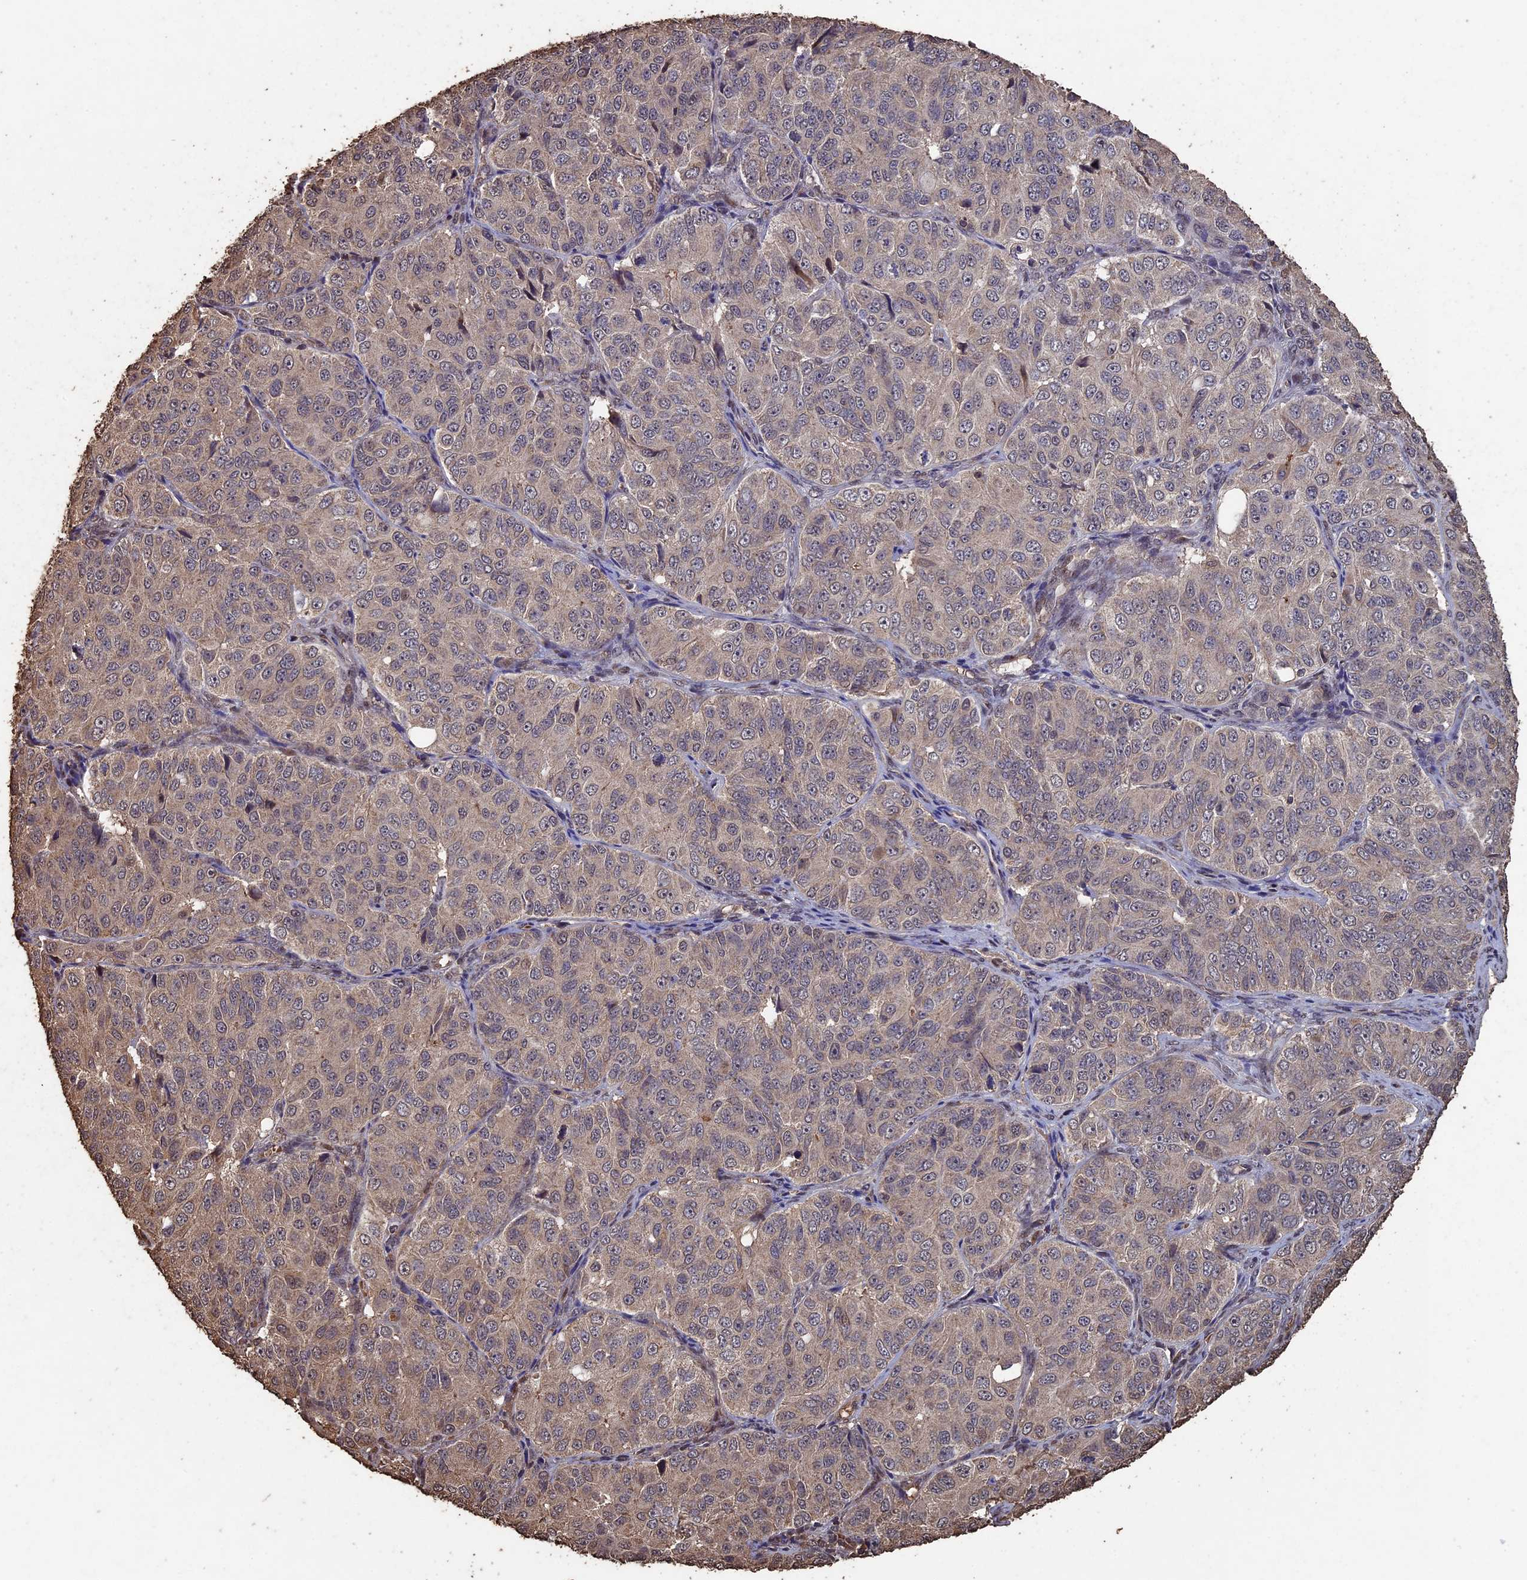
{"staining": {"intensity": "weak", "quantity": "<25%", "location": "cytoplasmic/membranous"}, "tissue": "ovarian cancer", "cell_type": "Tumor cells", "image_type": "cancer", "snomed": [{"axis": "morphology", "description": "Carcinoma, endometroid"}, {"axis": "topography", "description": "Ovary"}], "caption": "This photomicrograph is of endometroid carcinoma (ovarian) stained with immunohistochemistry to label a protein in brown with the nuclei are counter-stained blue. There is no expression in tumor cells.", "gene": "HUNK", "patient": {"sex": "female", "age": 51}}